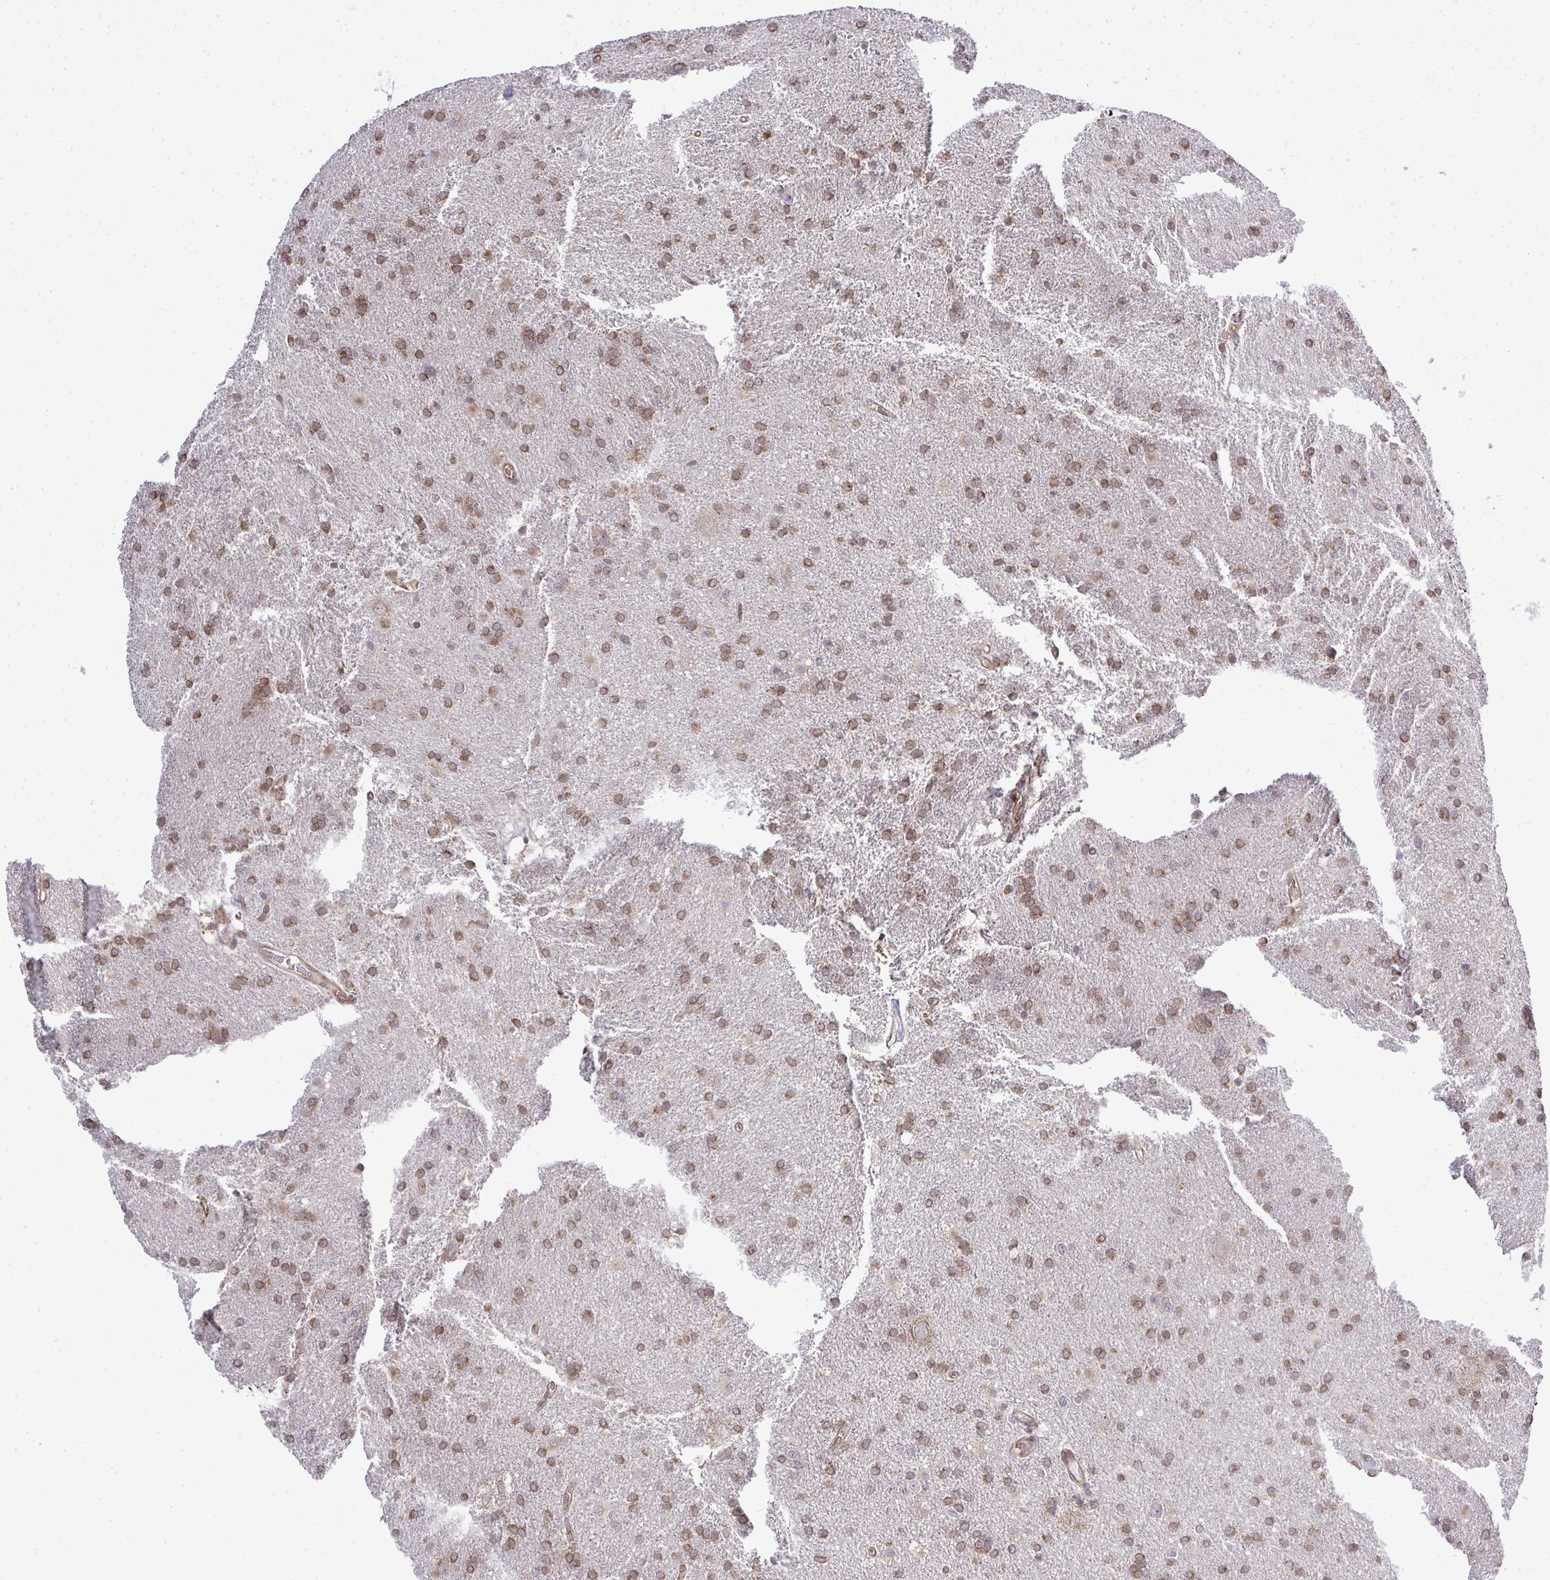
{"staining": {"intensity": "moderate", "quantity": ">75%", "location": "cytoplasmic/membranous"}, "tissue": "glioma", "cell_type": "Tumor cells", "image_type": "cancer", "snomed": [{"axis": "morphology", "description": "Glioma, malignant, Low grade"}, {"axis": "topography", "description": "Brain"}], "caption": "Glioma stained with a brown dye exhibits moderate cytoplasmic/membranous positive positivity in about >75% of tumor cells.", "gene": "FUT10", "patient": {"sex": "male", "age": 66}}